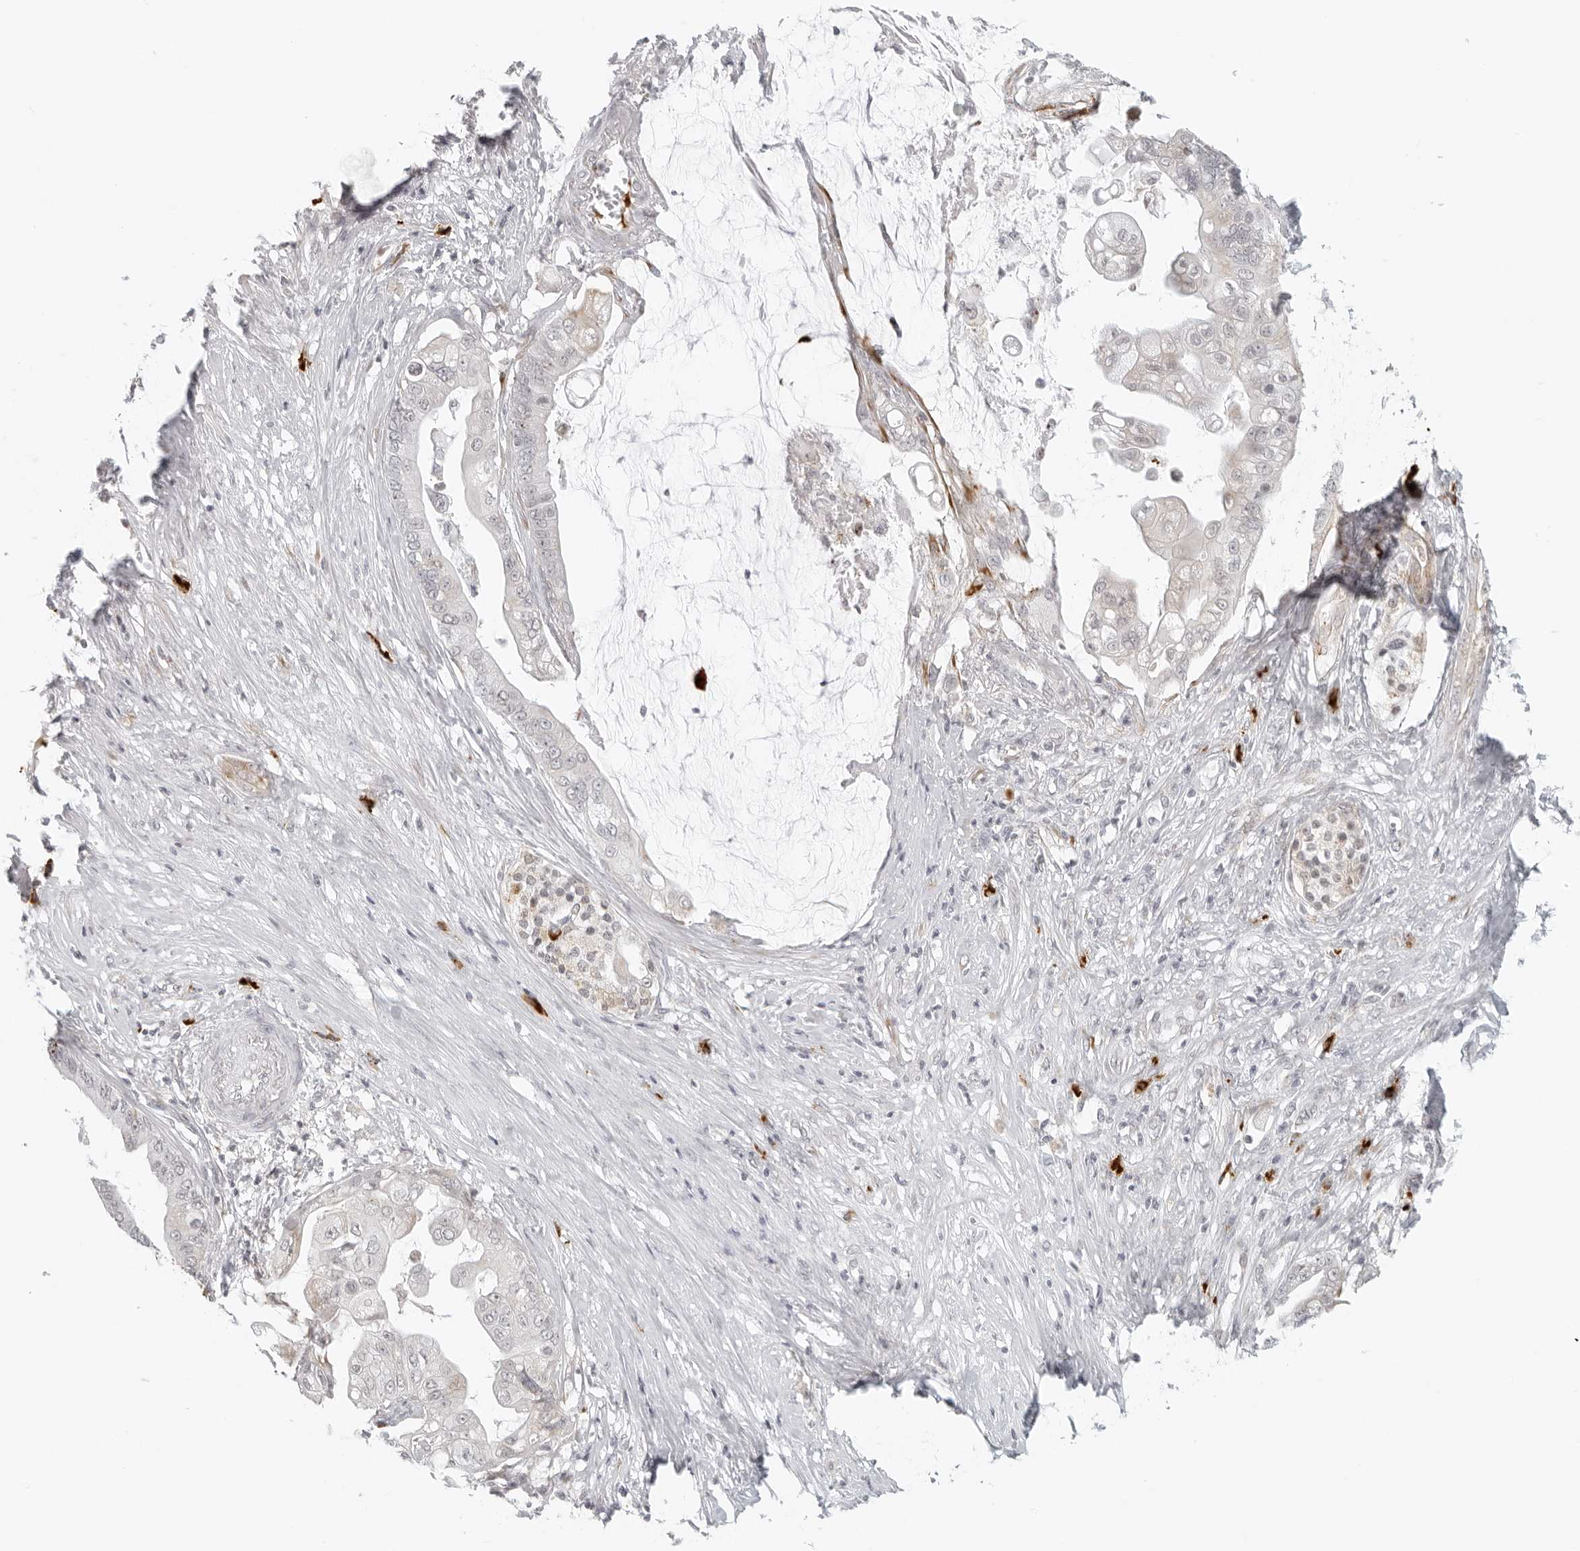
{"staining": {"intensity": "negative", "quantity": "none", "location": "none"}, "tissue": "pancreatic cancer", "cell_type": "Tumor cells", "image_type": "cancer", "snomed": [{"axis": "morphology", "description": "Adenocarcinoma, NOS"}, {"axis": "topography", "description": "Pancreas"}], "caption": "Tumor cells show no significant protein expression in adenocarcinoma (pancreatic). The staining is performed using DAB brown chromogen with nuclei counter-stained in using hematoxylin.", "gene": "ZNF678", "patient": {"sex": "female", "age": 75}}